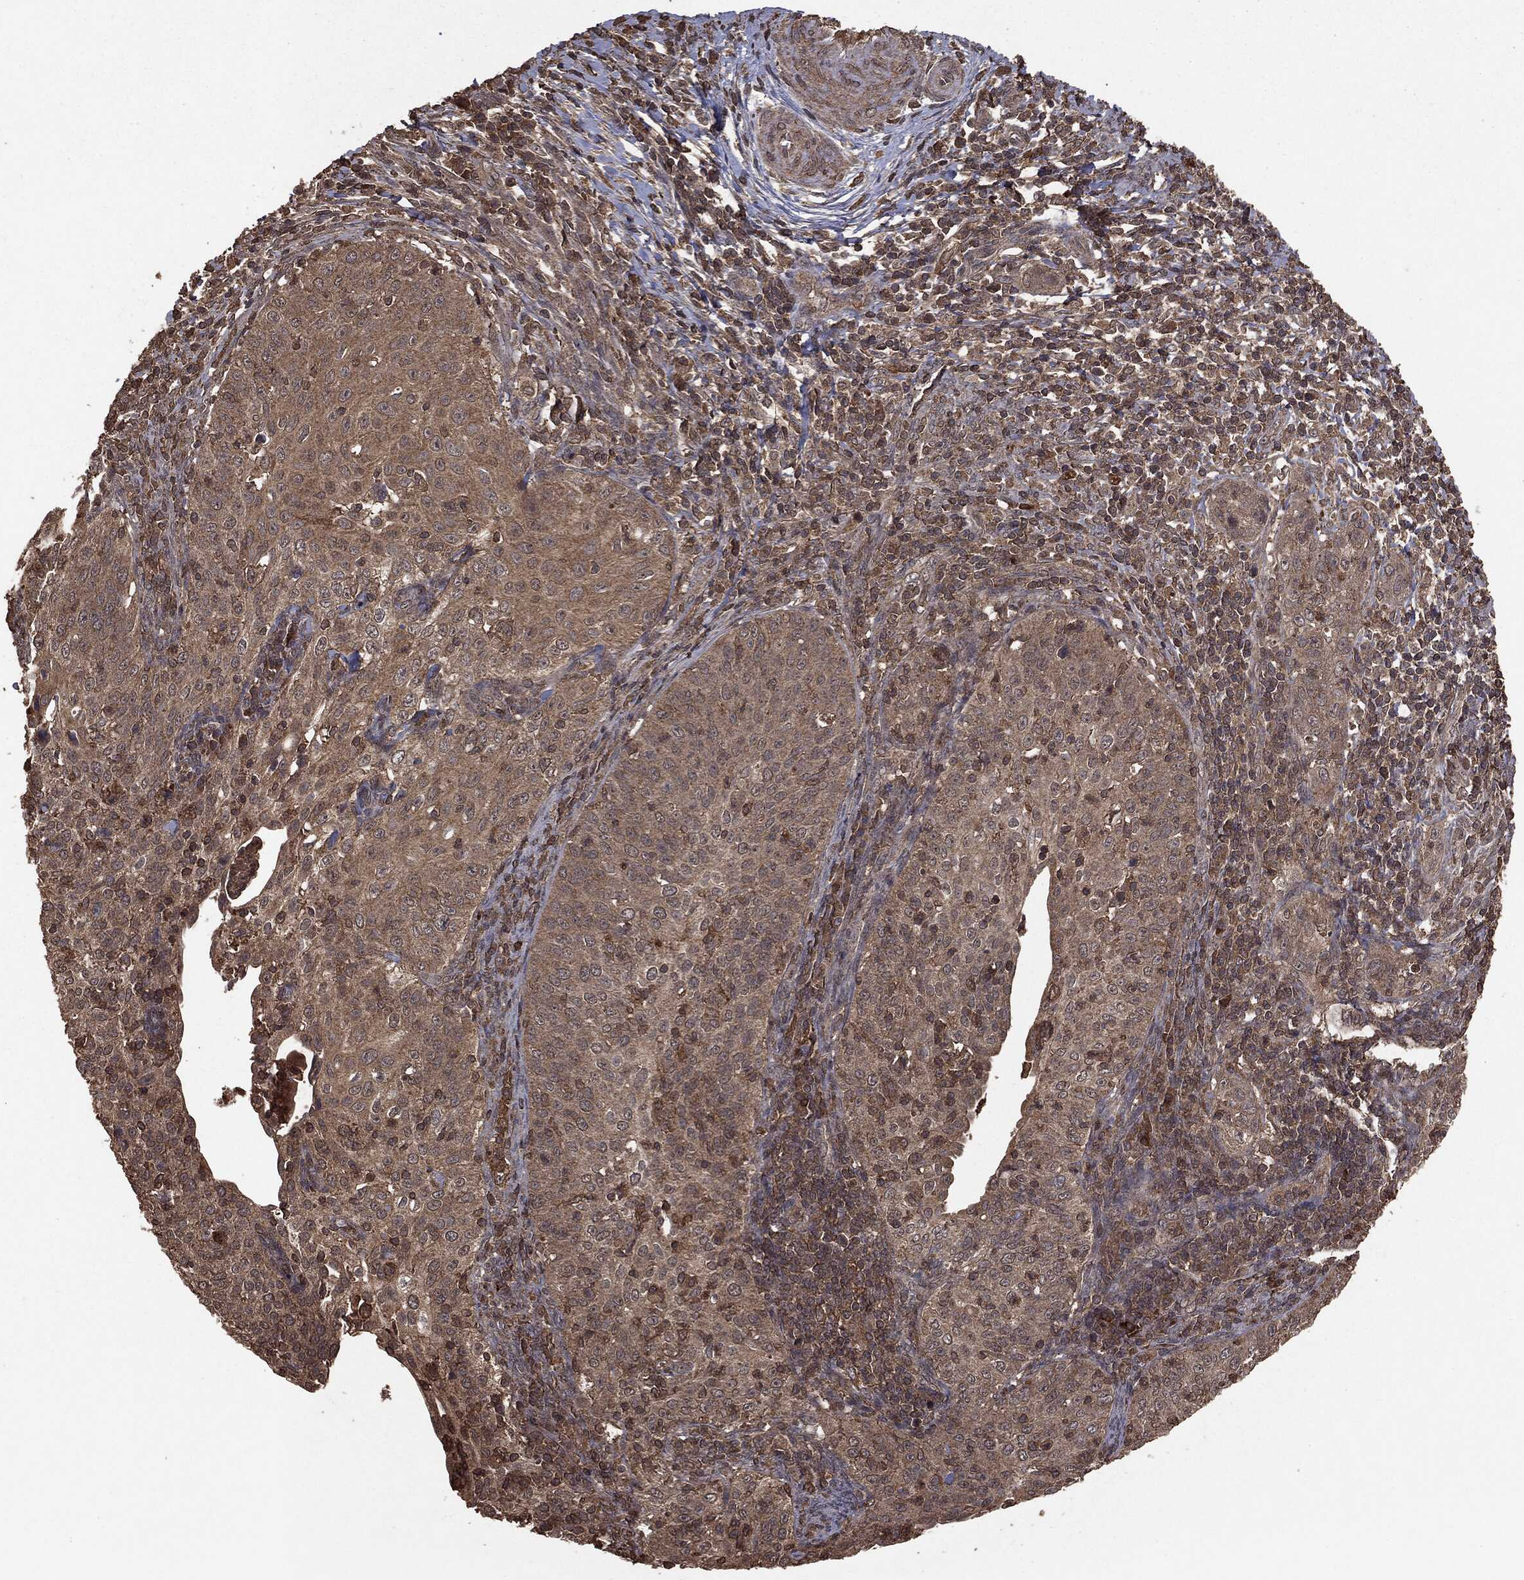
{"staining": {"intensity": "weak", "quantity": "25%-75%", "location": "cytoplasmic/membranous"}, "tissue": "cervical cancer", "cell_type": "Tumor cells", "image_type": "cancer", "snomed": [{"axis": "morphology", "description": "Squamous cell carcinoma, NOS"}, {"axis": "topography", "description": "Cervix"}], "caption": "IHC image of neoplastic tissue: cervical squamous cell carcinoma stained using immunohistochemistry (IHC) shows low levels of weak protein expression localized specifically in the cytoplasmic/membranous of tumor cells, appearing as a cytoplasmic/membranous brown color.", "gene": "NME1", "patient": {"sex": "female", "age": 30}}